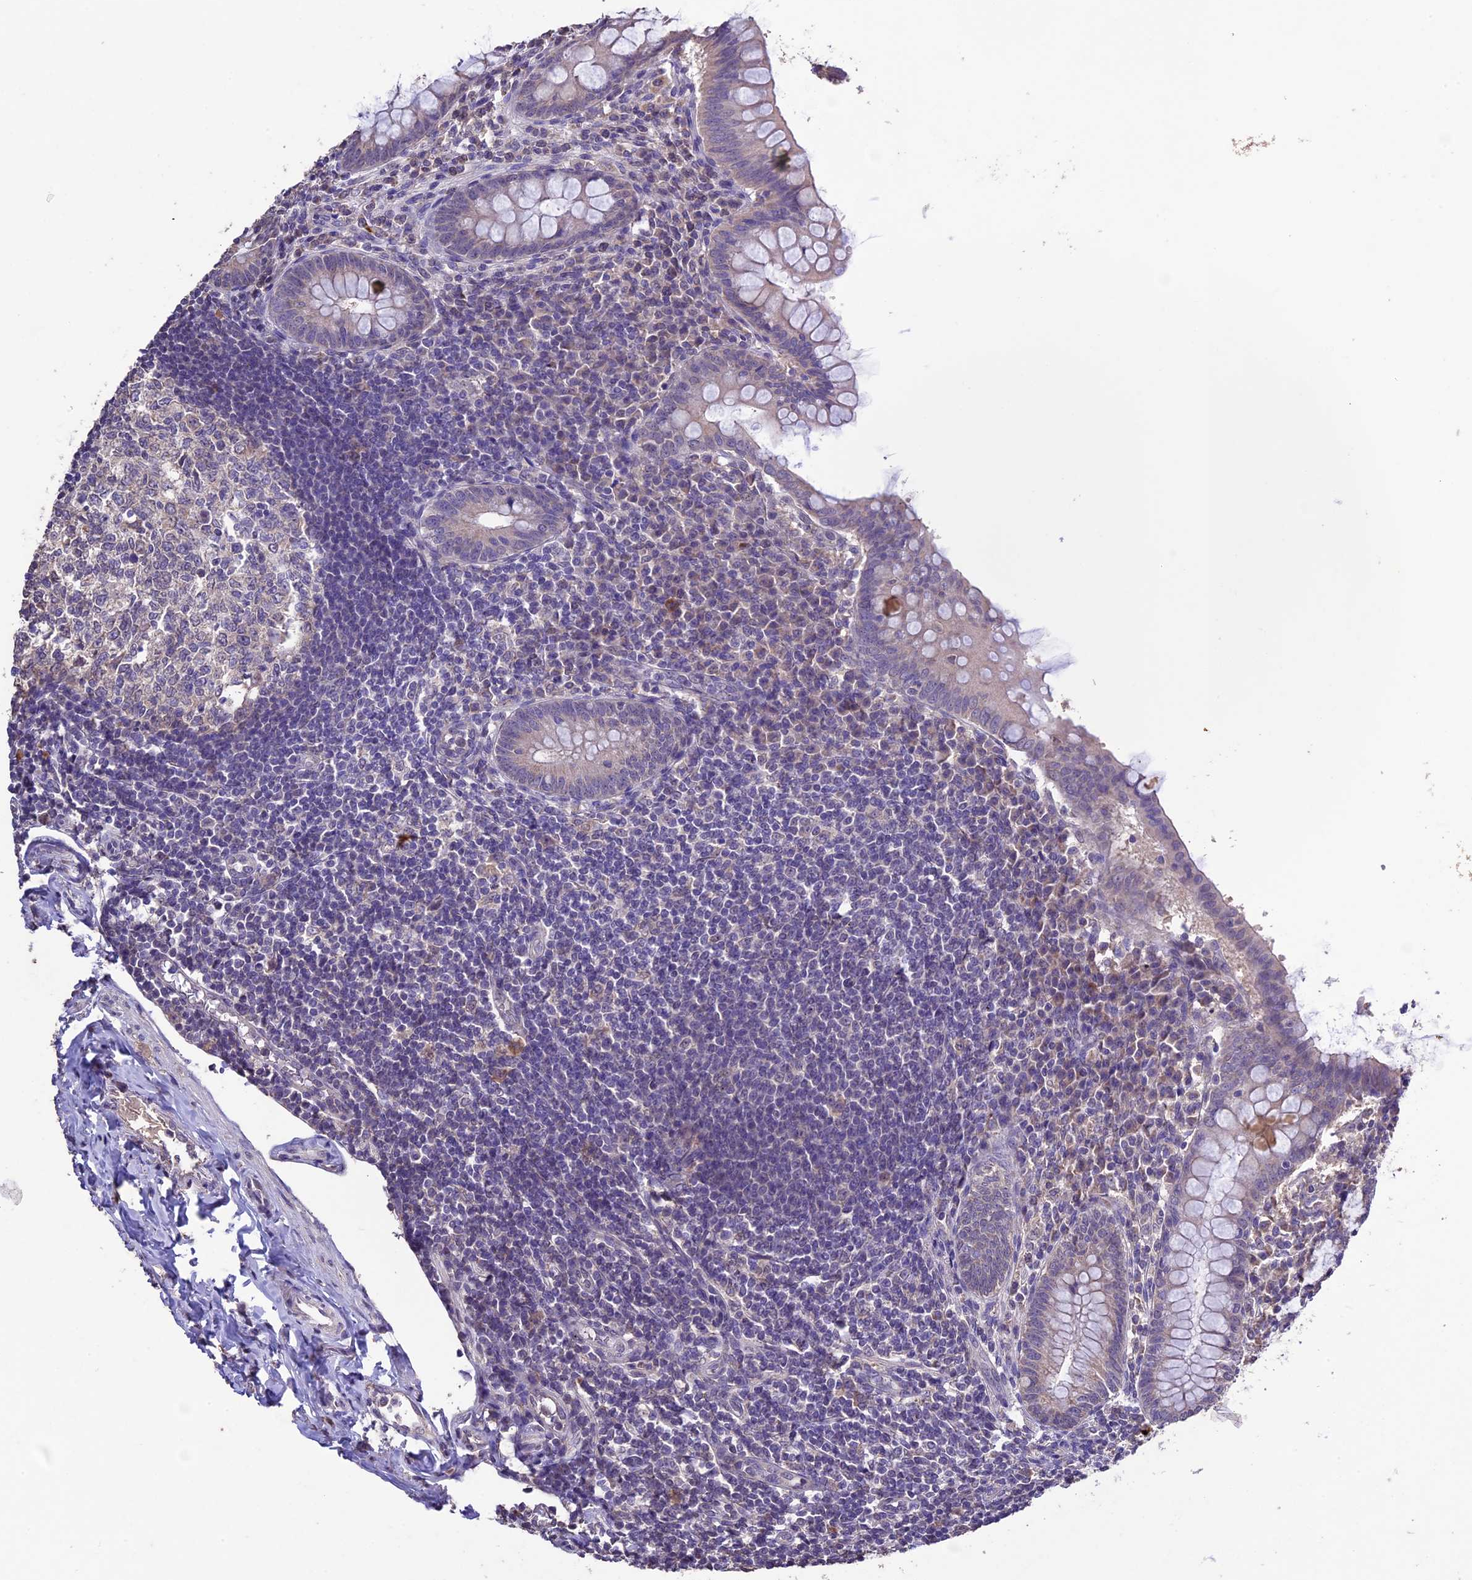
{"staining": {"intensity": "weak", "quantity": "<25%", "location": "cytoplasmic/membranous"}, "tissue": "appendix", "cell_type": "Glandular cells", "image_type": "normal", "snomed": [{"axis": "morphology", "description": "Normal tissue, NOS"}, {"axis": "topography", "description": "Appendix"}], "caption": "DAB immunohistochemical staining of unremarkable appendix displays no significant expression in glandular cells. (IHC, brightfield microscopy, high magnification).", "gene": "DIS3L", "patient": {"sex": "female", "age": 33}}